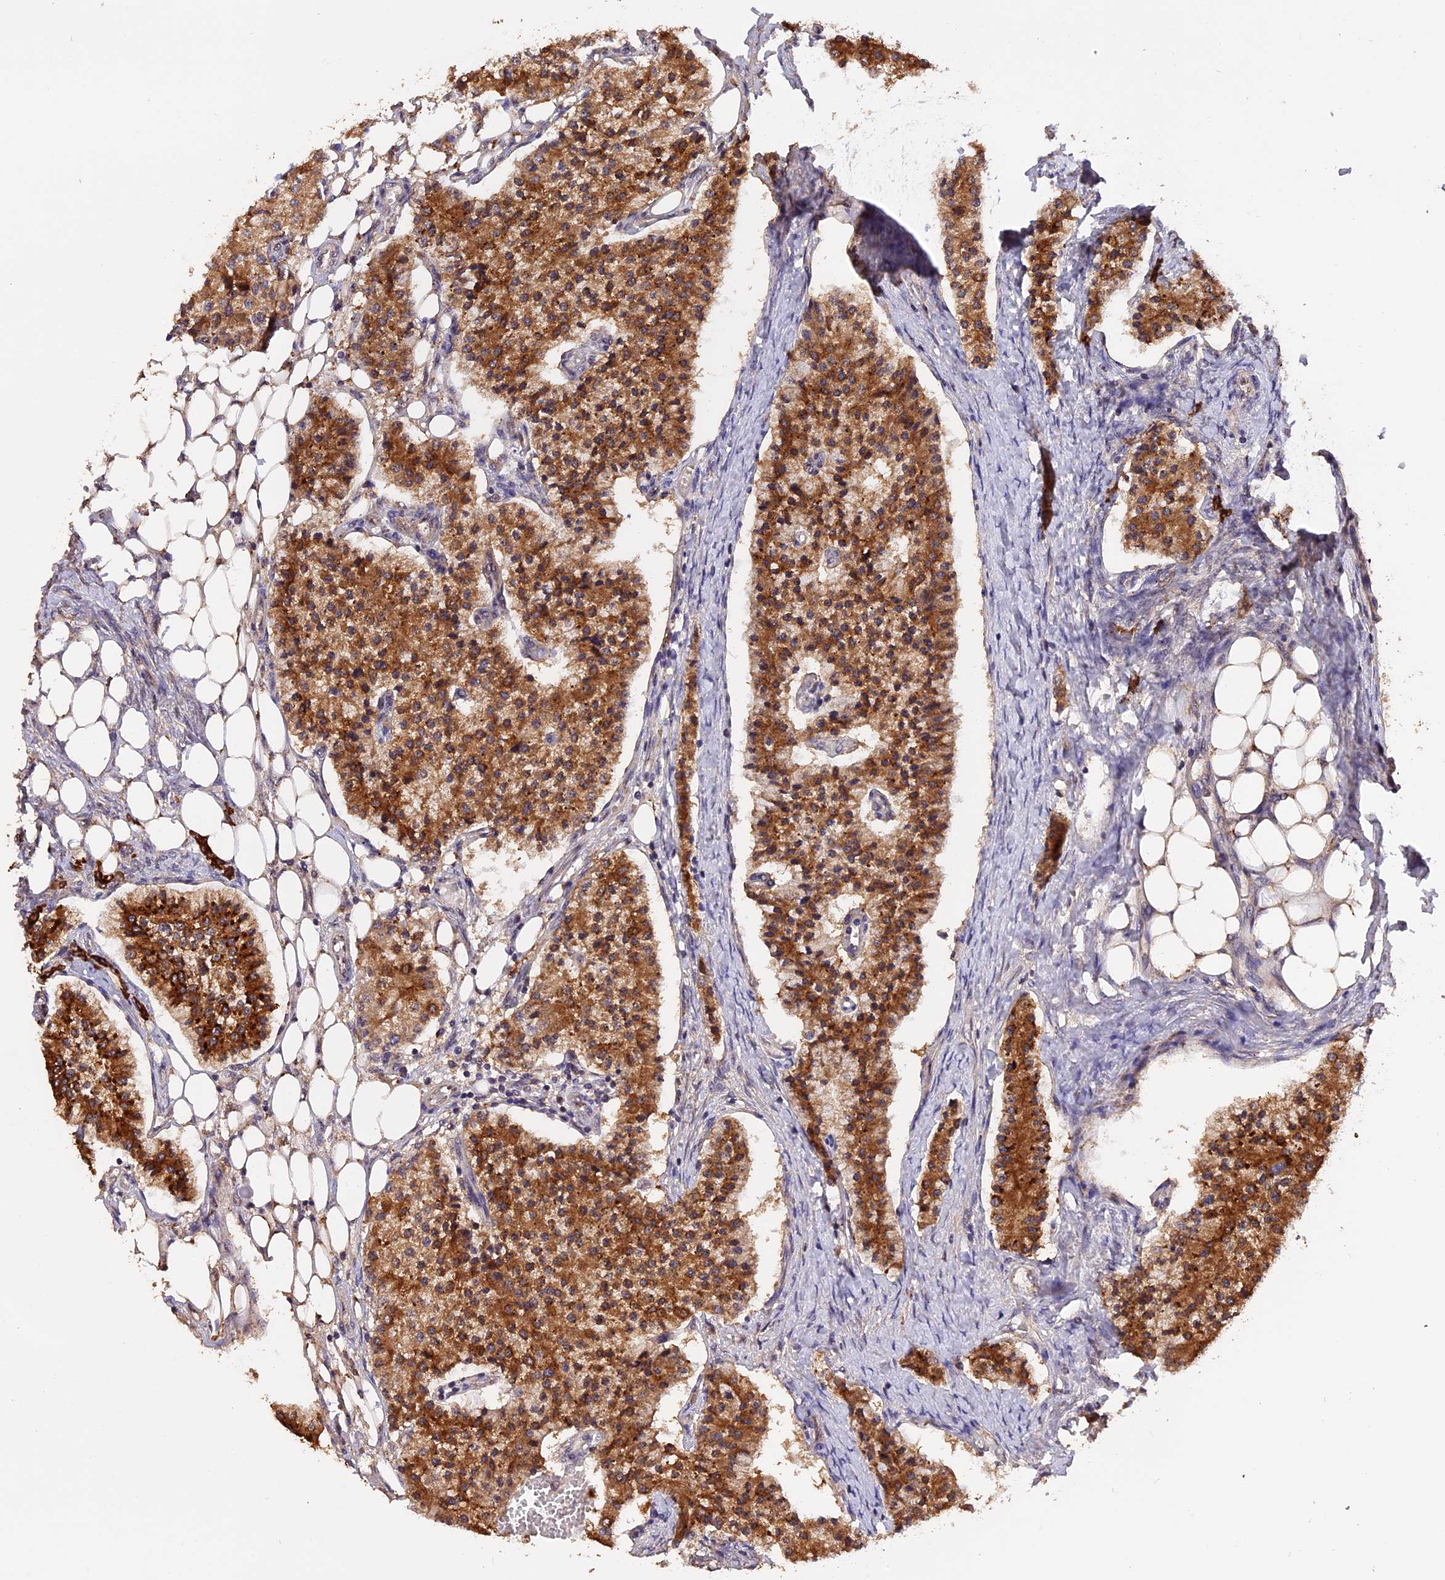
{"staining": {"intensity": "strong", "quantity": ">75%", "location": "cytoplasmic/membranous"}, "tissue": "carcinoid", "cell_type": "Tumor cells", "image_type": "cancer", "snomed": [{"axis": "morphology", "description": "Carcinoid, malignant, NOS"}, {"axis": "topography", "description": "Colon"}], "caption": "Carcinoid (malignant) stained with DAB (3,3'-diaminobenzidine) immunohistochemistry shows high levels of strong cytoplasmic/membranous staining in about >75% of tumor cells.", "gene": "TRMT1", "patient": {"sex": "female", "age": 52}}